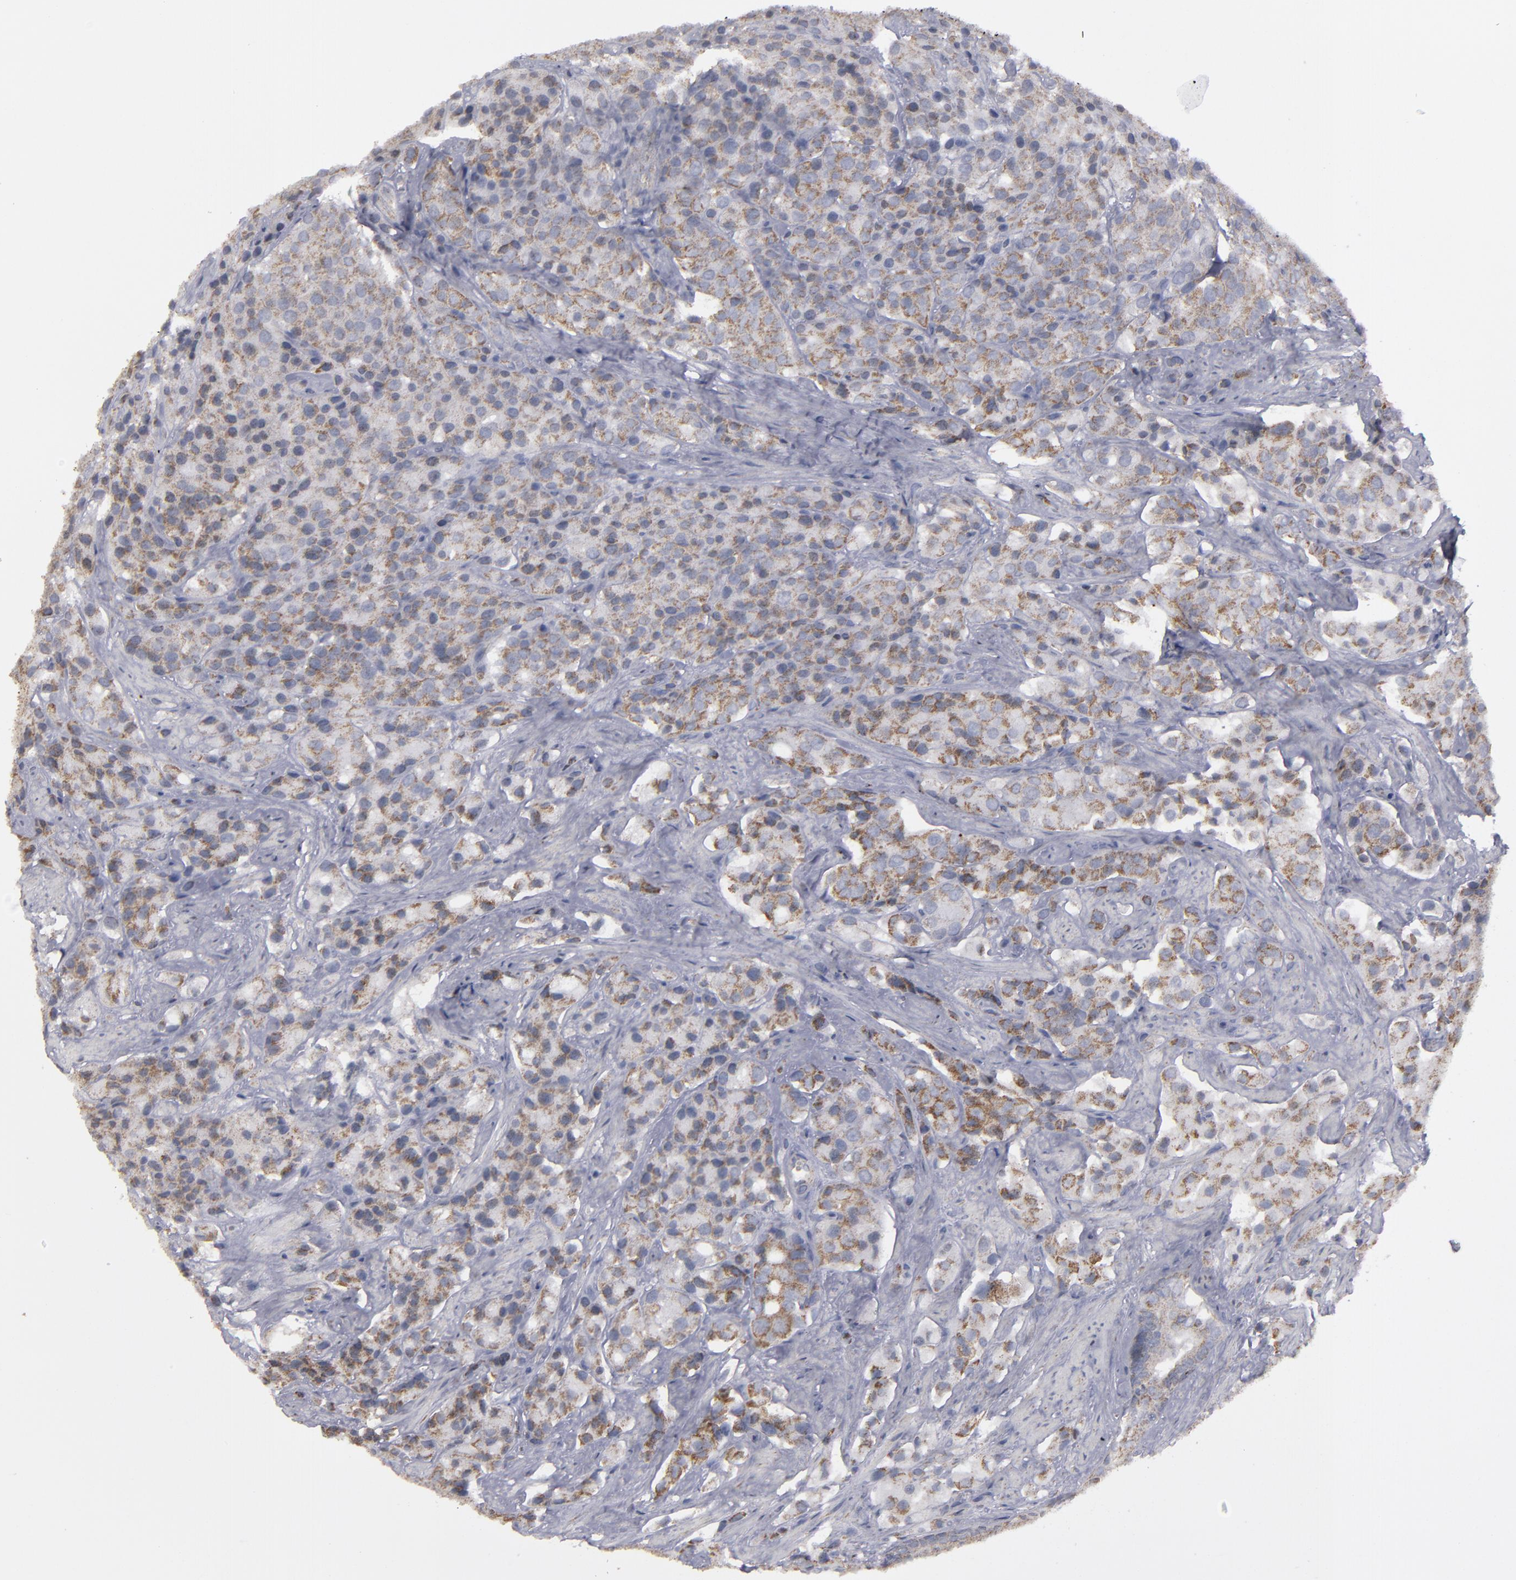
{"staining": {"intensity": "moderate", "quantity": ">75%", "location": "cytoplasmic/membranous"}, "tissue": "prostate cancer", "cell_type": "Tumor cells", "image_type": "cancer", "snomed": [{"axis": "morphology", "description": "Adenocarcinoma, Medium grade"}, {"axis": "topography", "description": "Prostate"}], "caption": "Immunohistochemical staining of prostate cancer exhibits medium levels of moderate cytoplasmic/membranous staining in approximately >75% of tumor cells.", "gene": "MYOM2", "patient": {"sex": "male", "age": 70}}